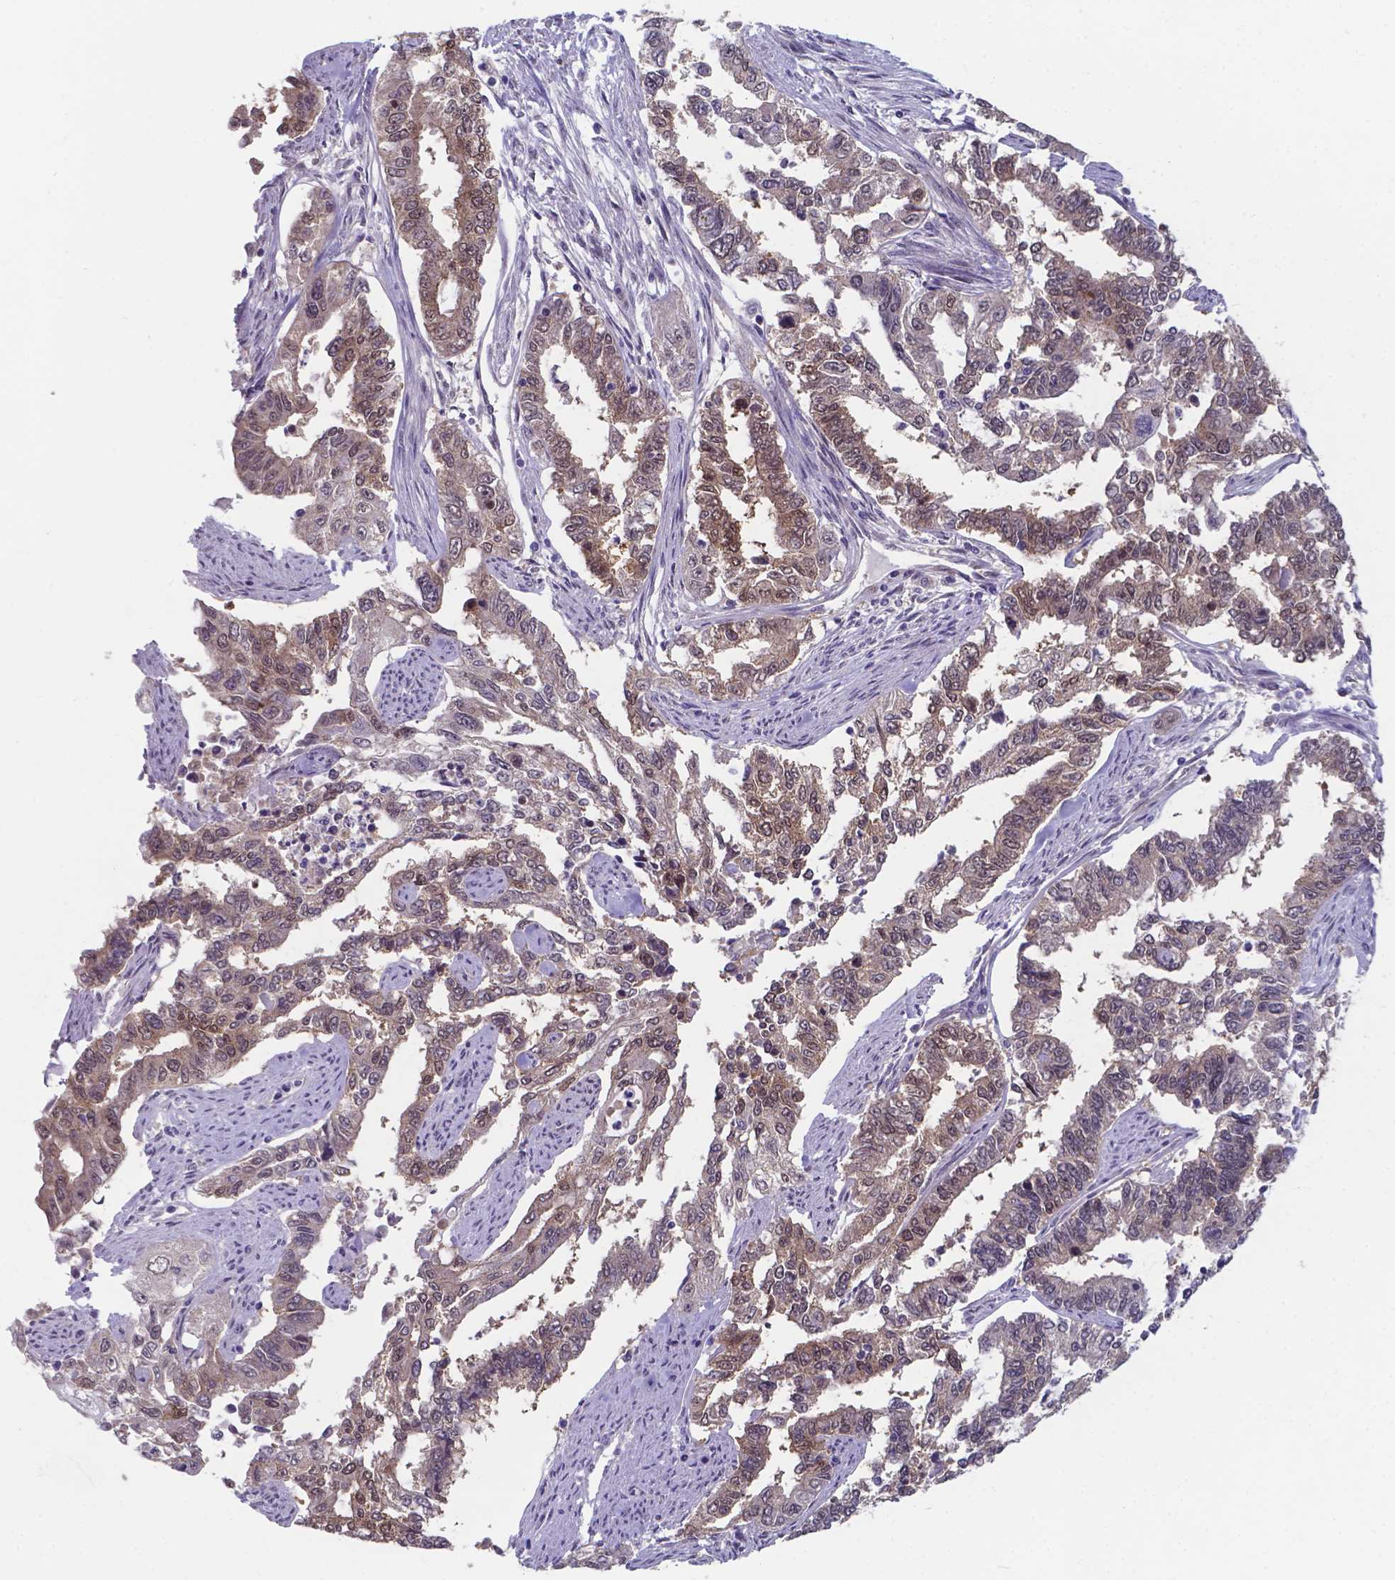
{"staining": {"intensity": "weak", "quantity": "25%-75%", "location": "cytoplasmic/membranous,nuclear"}, "tissue": "endometrial cancer", "cell_type": "Tumor cells", "image_type": "cancer", "snomed": [{"axis": "morphology", "description": "Adenocarcinoma, NOS"}, {"axis": "topography", "description": "Uterus"}], "caption": "Adenocarcinoma (endometrial) stained with a brown dye demonstrates weak cytoplasmic/membranous and nuclear positive staining in about 25%-75% of tumor cells.", "gene": "UBE2E2", "patient": {"sex": "female", "age": 59}}